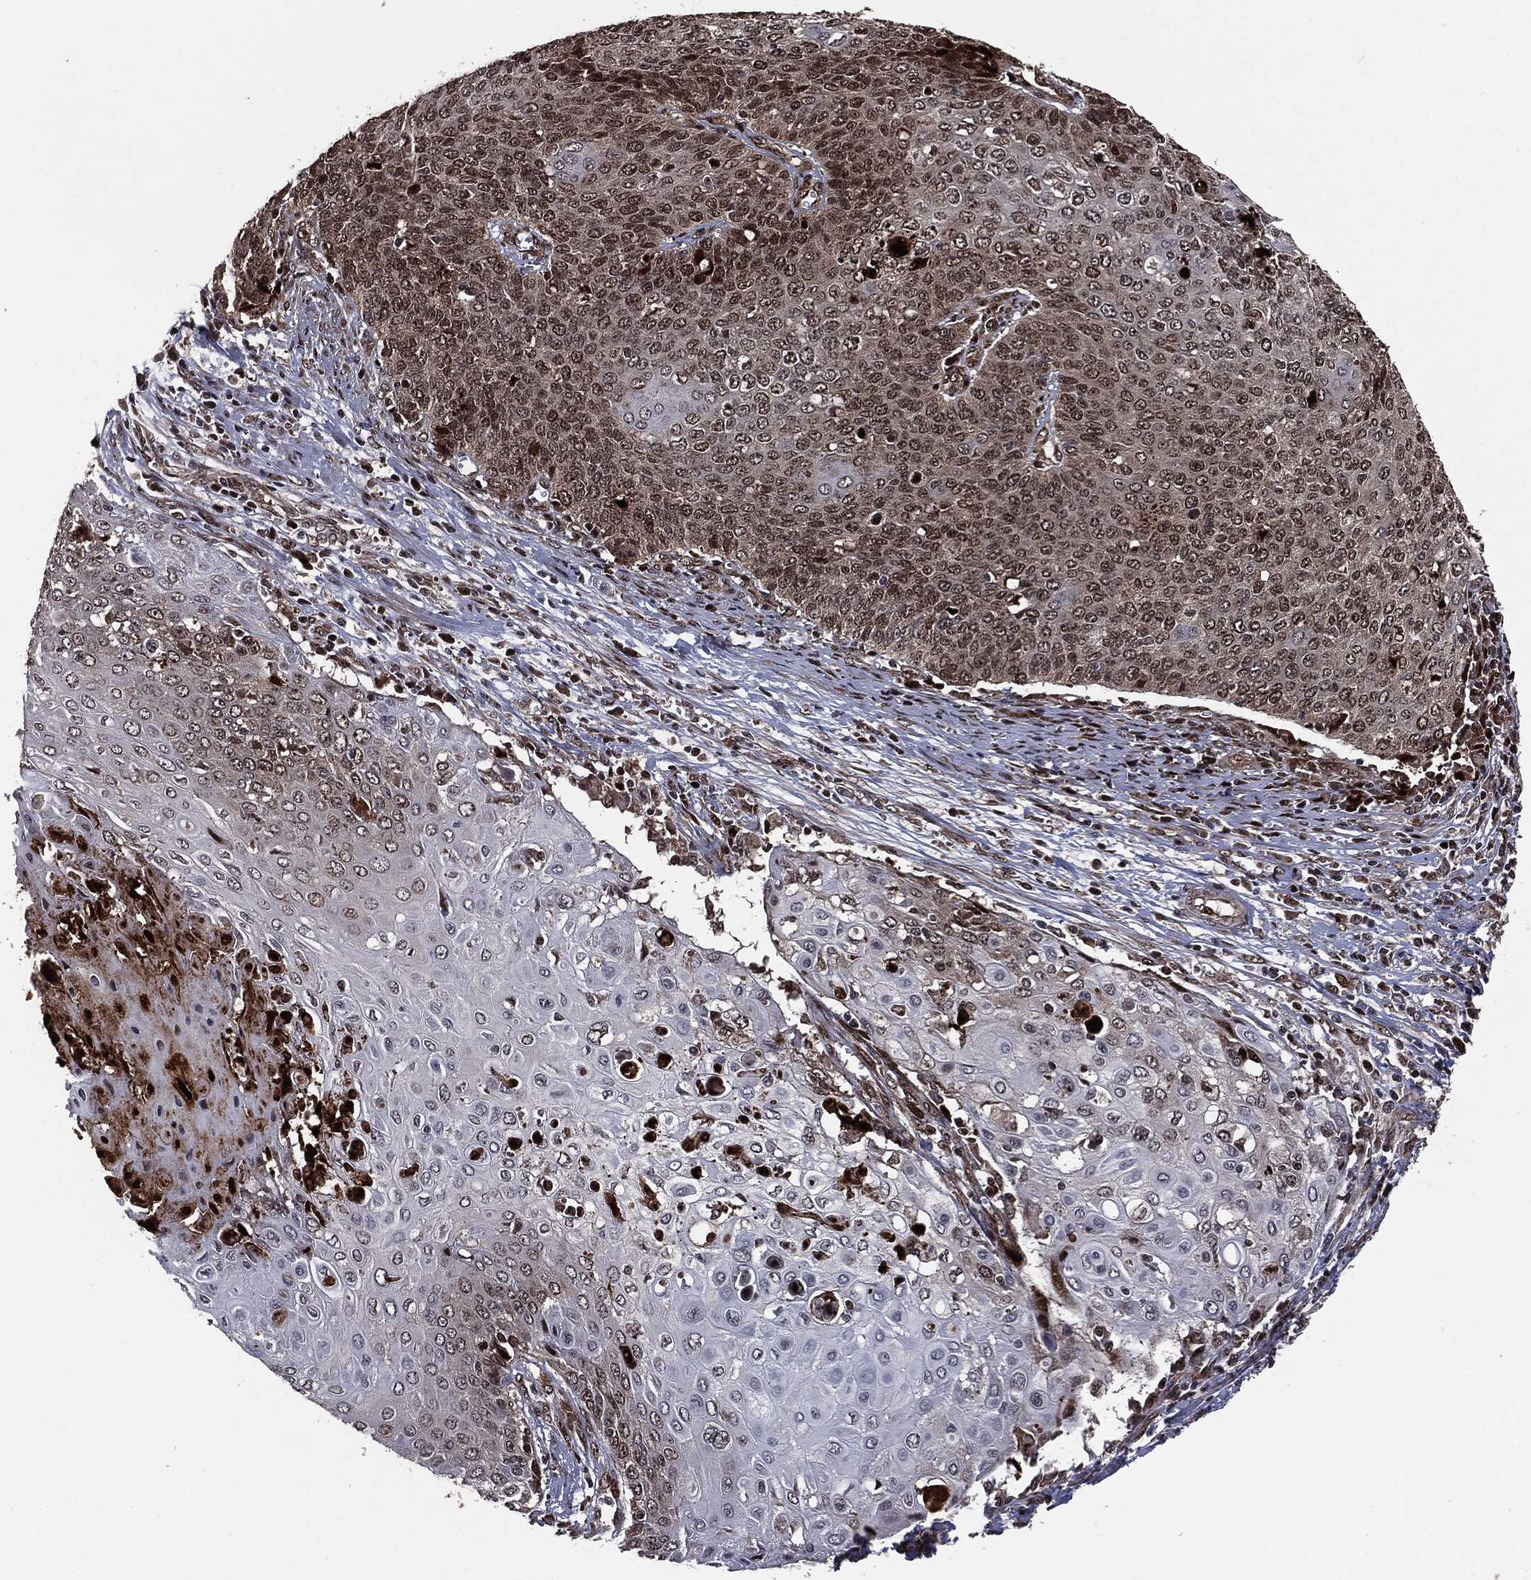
{"staining": {"intensity": "weak", "quantity": "25%-75%", "location": "cytoplasmic/membranous,nuclear"}, "tissue": "cervical cancer", "cell_type": "Tumor cells", "image_type": "cancer", "snomed": [{"axis": "morphology", "description": "Squamous cell carcinoma, NOS"}, {"axis": "topography", "description": "Cervix"}], "caption": "Immunohistochemical staining of human squamous cell carcinoma (cervical) reveals low levels of weak cytoplasmic/membranous and nuclear staining in about 25%-75% of tumor cells.", "gene": "SMAD4", "patient": {"sex": "female", "age": 39}}